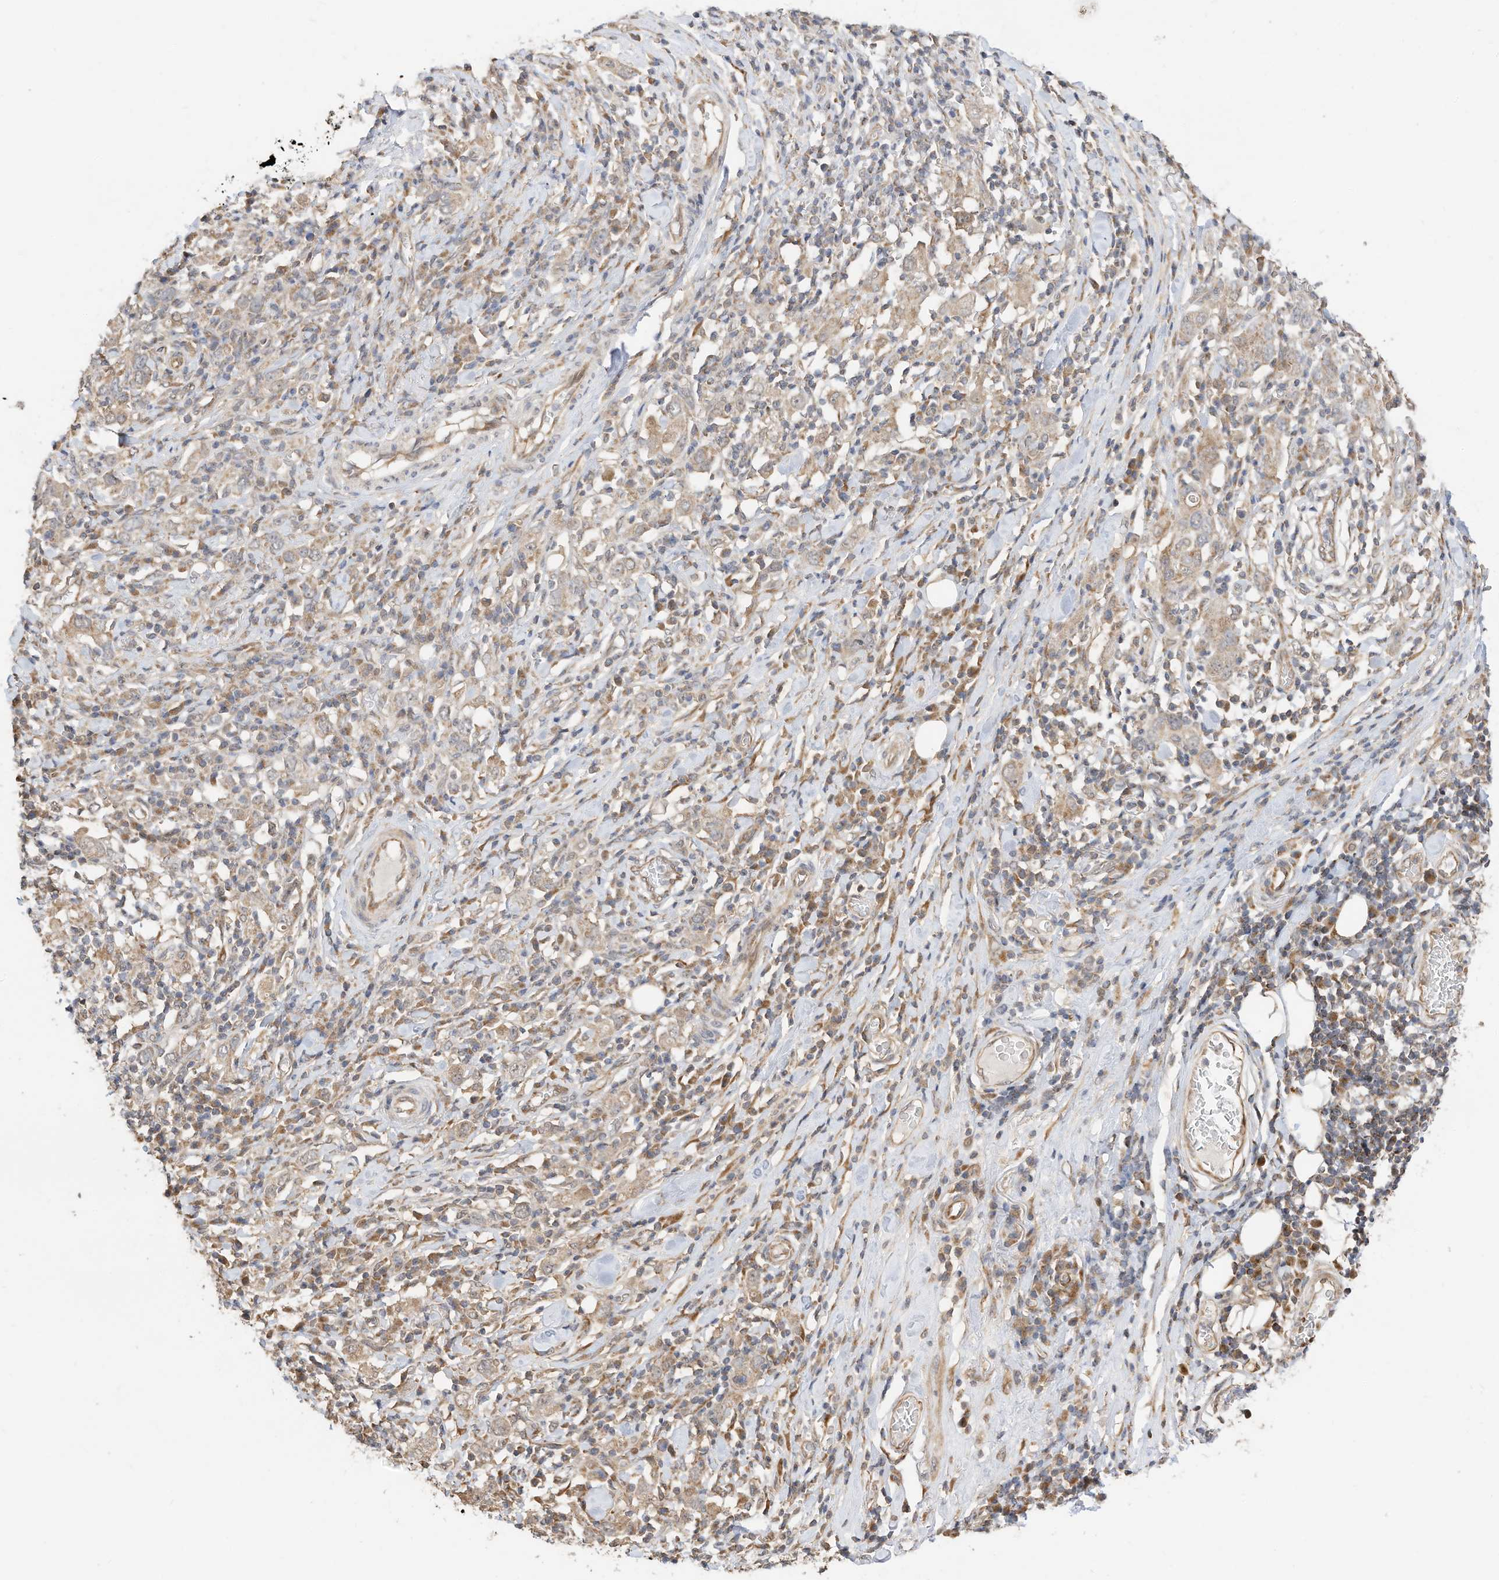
{"staining": {"intensity": "moderate", "quantity": "25%-75%", "location": "cytoplasmic/membranous"}, "tissue": "stomach cancer", "cell_type": "Tumor cells", "image_type": "cancer", "snomed": [{"axis": "morphology", "description": "Adenocarcinoma, NOS"}, {"axis": "topography", "description": "Stomach, upper"}], "caption": "Brown immunohistochemical staining in human adenocarcinoma (stomach) displays moderate cytoplasmic/membranous expression in approximately 25%-75% of tumor cells. Nuclei are stained in blue.", "gene": "CAGE1", "patient": {"sex": "male", "age": 62}}